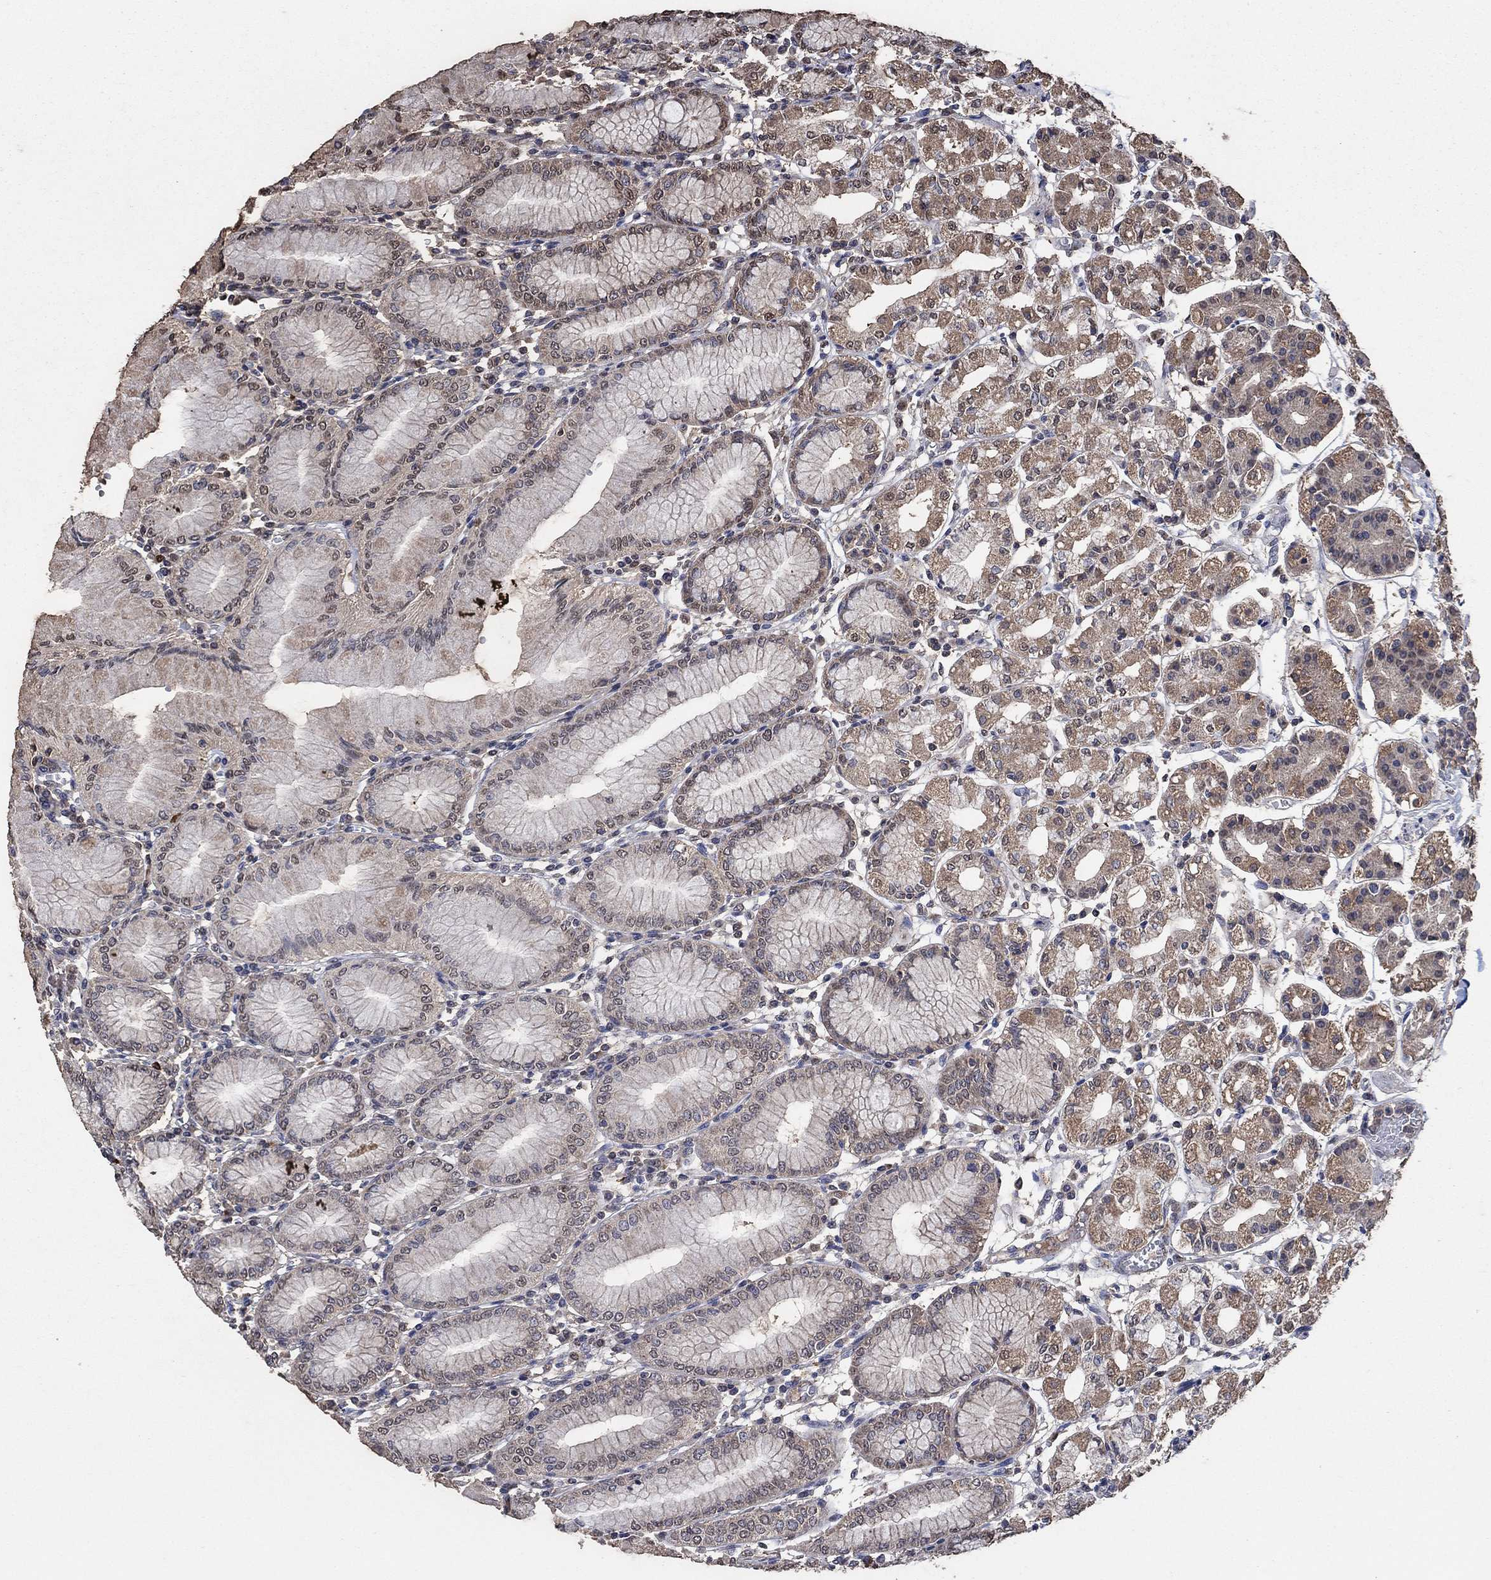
{"staining": {"intensity": "strong", "quantity": "<25%", "location": "cytoplasmic/membranous"}, "tissue": "stomach", "cell_type": "Glandular cells", "image_type": "normal", "snomed": [{"axis": "morphology", "description": "Normal tissue, NOS"}, {"axis": "topography", "description": "Skeletal muscle"}, {"axis": "topography", "description": "Stomach"}], "caption": "DAB (3,3'-diaminobenzidine) immunohistochemical staining of unremarkable human stomach displays strong cytoplasmic/membranous protein expression in approximately <25% of glandular cells.", "gene": "MRPS24", "patient": {"sex": "female", "age": 57}}